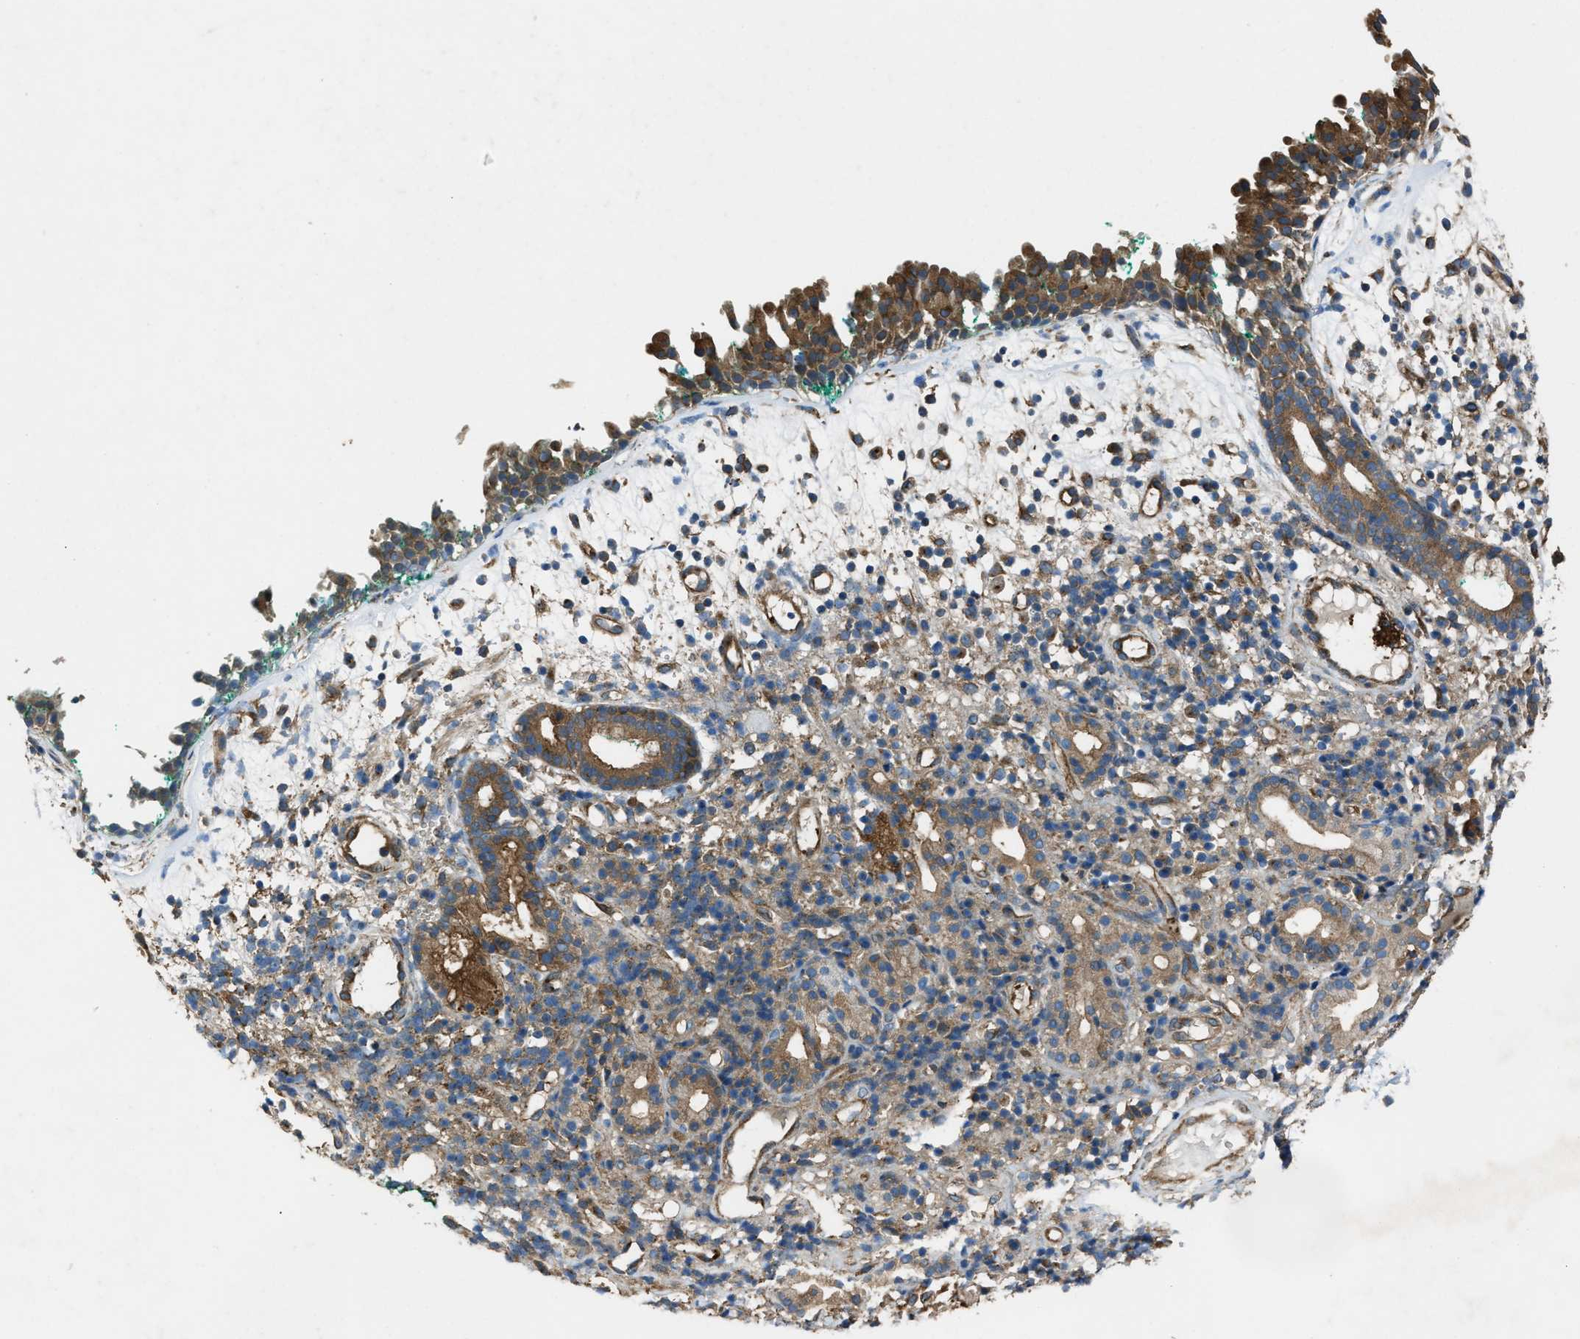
{"staining": {"intensity": "moderate", "quantity": ">75%", "location": "cytoplasmic/membranous"}, "tissue": "nasopharynx", "cell_type": "Respiratory epithelial cells", "image_type": "normal", "snomed": [{"axis": "morphology", "description": "Normal tissue, NOS"}, {"axis": "morphology", "description": "Basal cell carcinoma"}, {"axis": "topography", "description": "Cartilage tissue"}, {"axis": "topography", "description": "Nasopharynx"}, {"axis": "topography", "description": "Oral tissue"}], "caption": "Protein analysis of unremarkable nasopharynx reveals moderate cytoplasmic/membranous staining in approximately >75% of respiratory epithelial cells.", "gene": "TRPC1", "patient": {"sex": "female", "age": 77}}